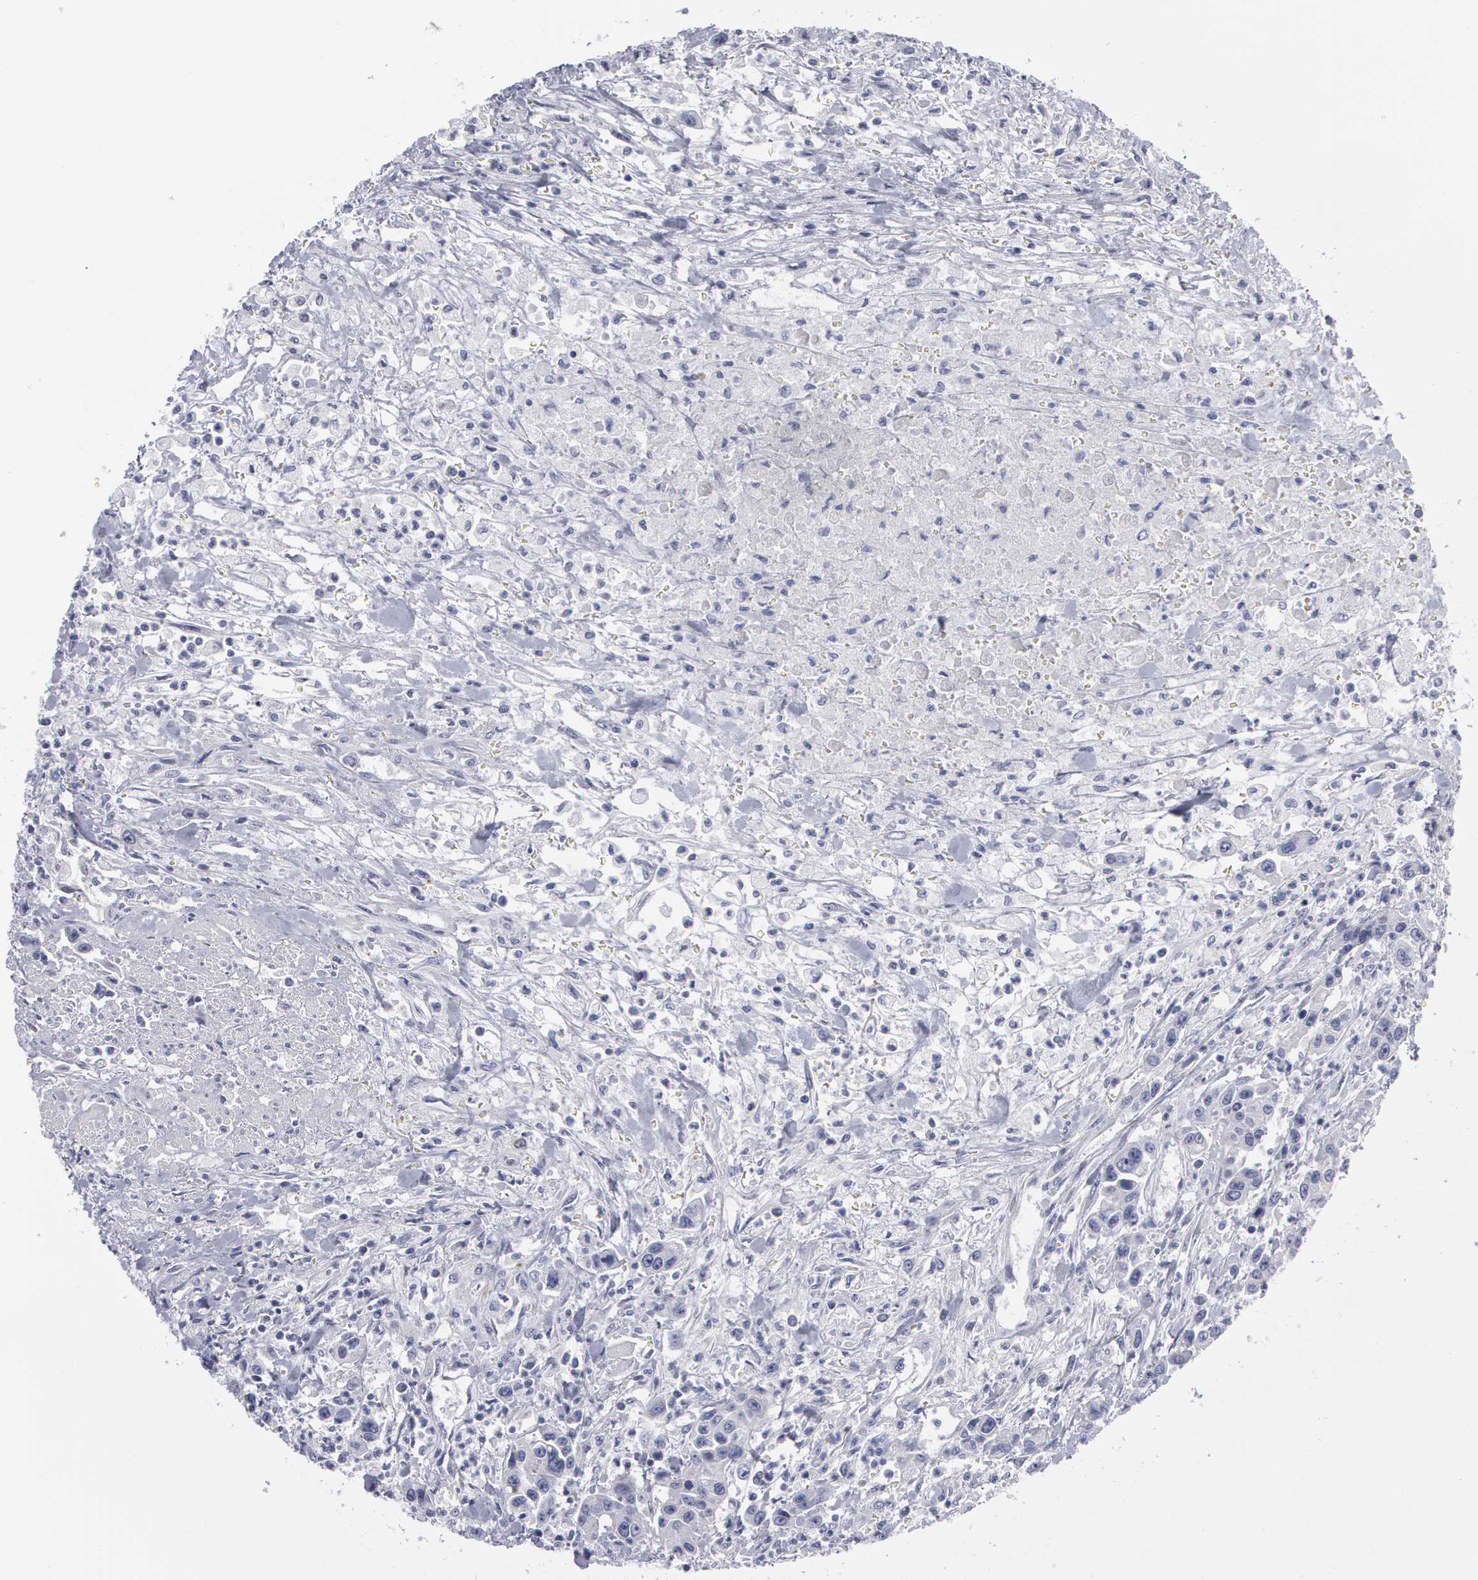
{"staining": {"intensity": "negative", "quantity": "none", "location": "none"}, "tissue": "urothelial cancer", "cell_type": "Tumor cells", "image_type": "cancer", "snomed": [{"axis": "morphology", "description": "Urothelial carcinoma, High grade"}, {"axis": "topography", "description": "Urinary bladder"}], "caption": "High magnification brightfield microscopy of high-grade urothelial carcinoma stained with DAB (3,3'-diaminobenzidine) (brown) and counterstained with hematoxylin (blue): tumor cells show no significant positivity. Nuclei are stained in blue.", "gene": "SMC1B", "patient": {"sex": "male", "age": 86}}